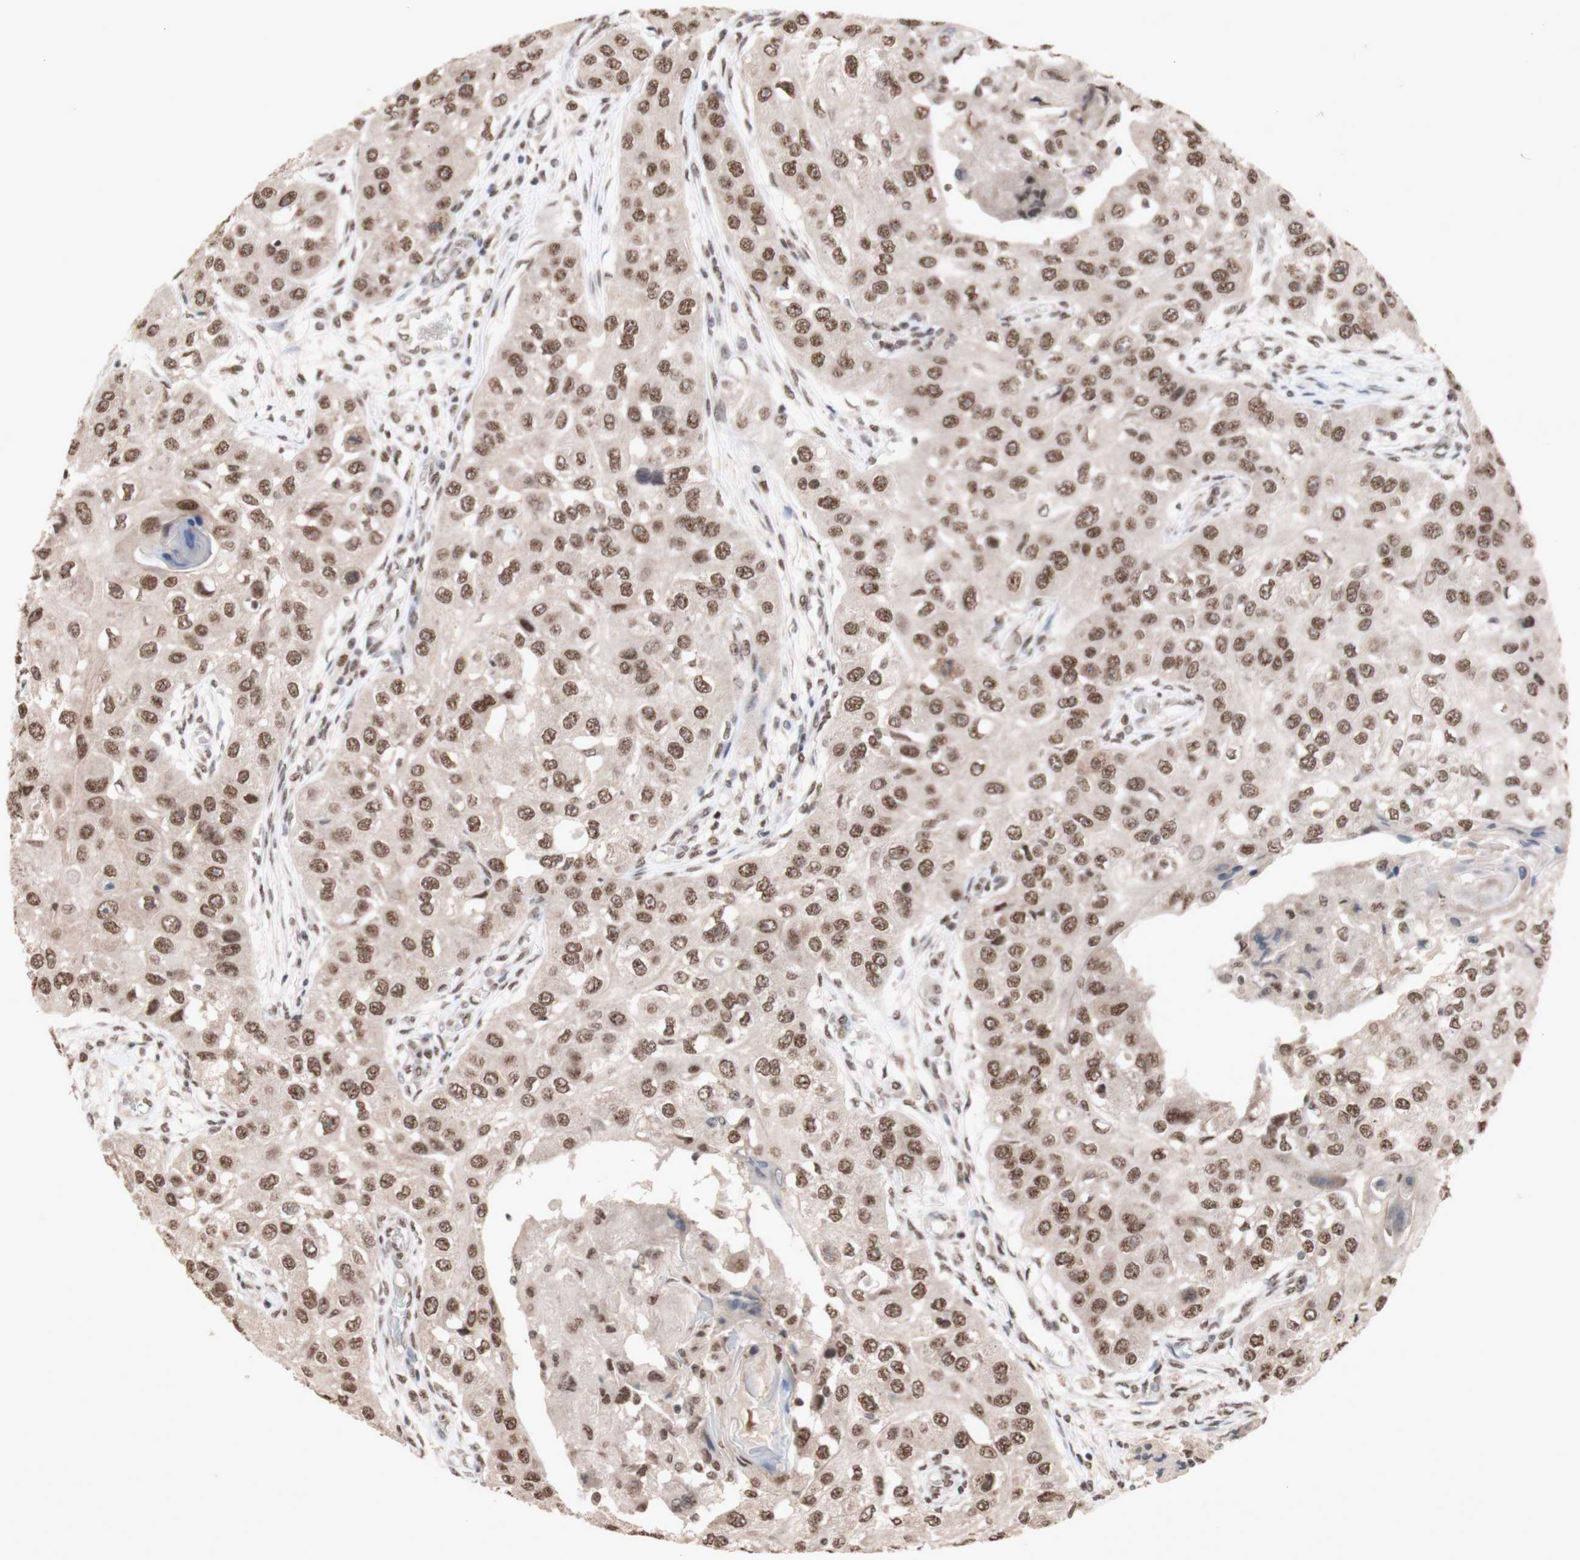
{"staining": {"intensity": "moderate", "quantity": ">75%", "location": "nuclear"}, "tissue": "head and neck cancer", "cell_type": "Tumor cells", "image_type": "cancer", "snomed": [{"axis": "morphology", "description": "Normal tissue, NOS"}, {"axis": "morphology", "description": "Squamous cell carcinoma, NOS"}, {"axis": "topography", "description": "Skeletal muscle"}, {"axis": "topography", "description": "Head-Neck"}], "caption": "Head and neck cancer stained for a protein (brown) exhibits moderate nuclear positive expression in approximately >75% of tumor cells.", "gene": "SFPQ", "patient": {"sex": "male", "age": 51}}